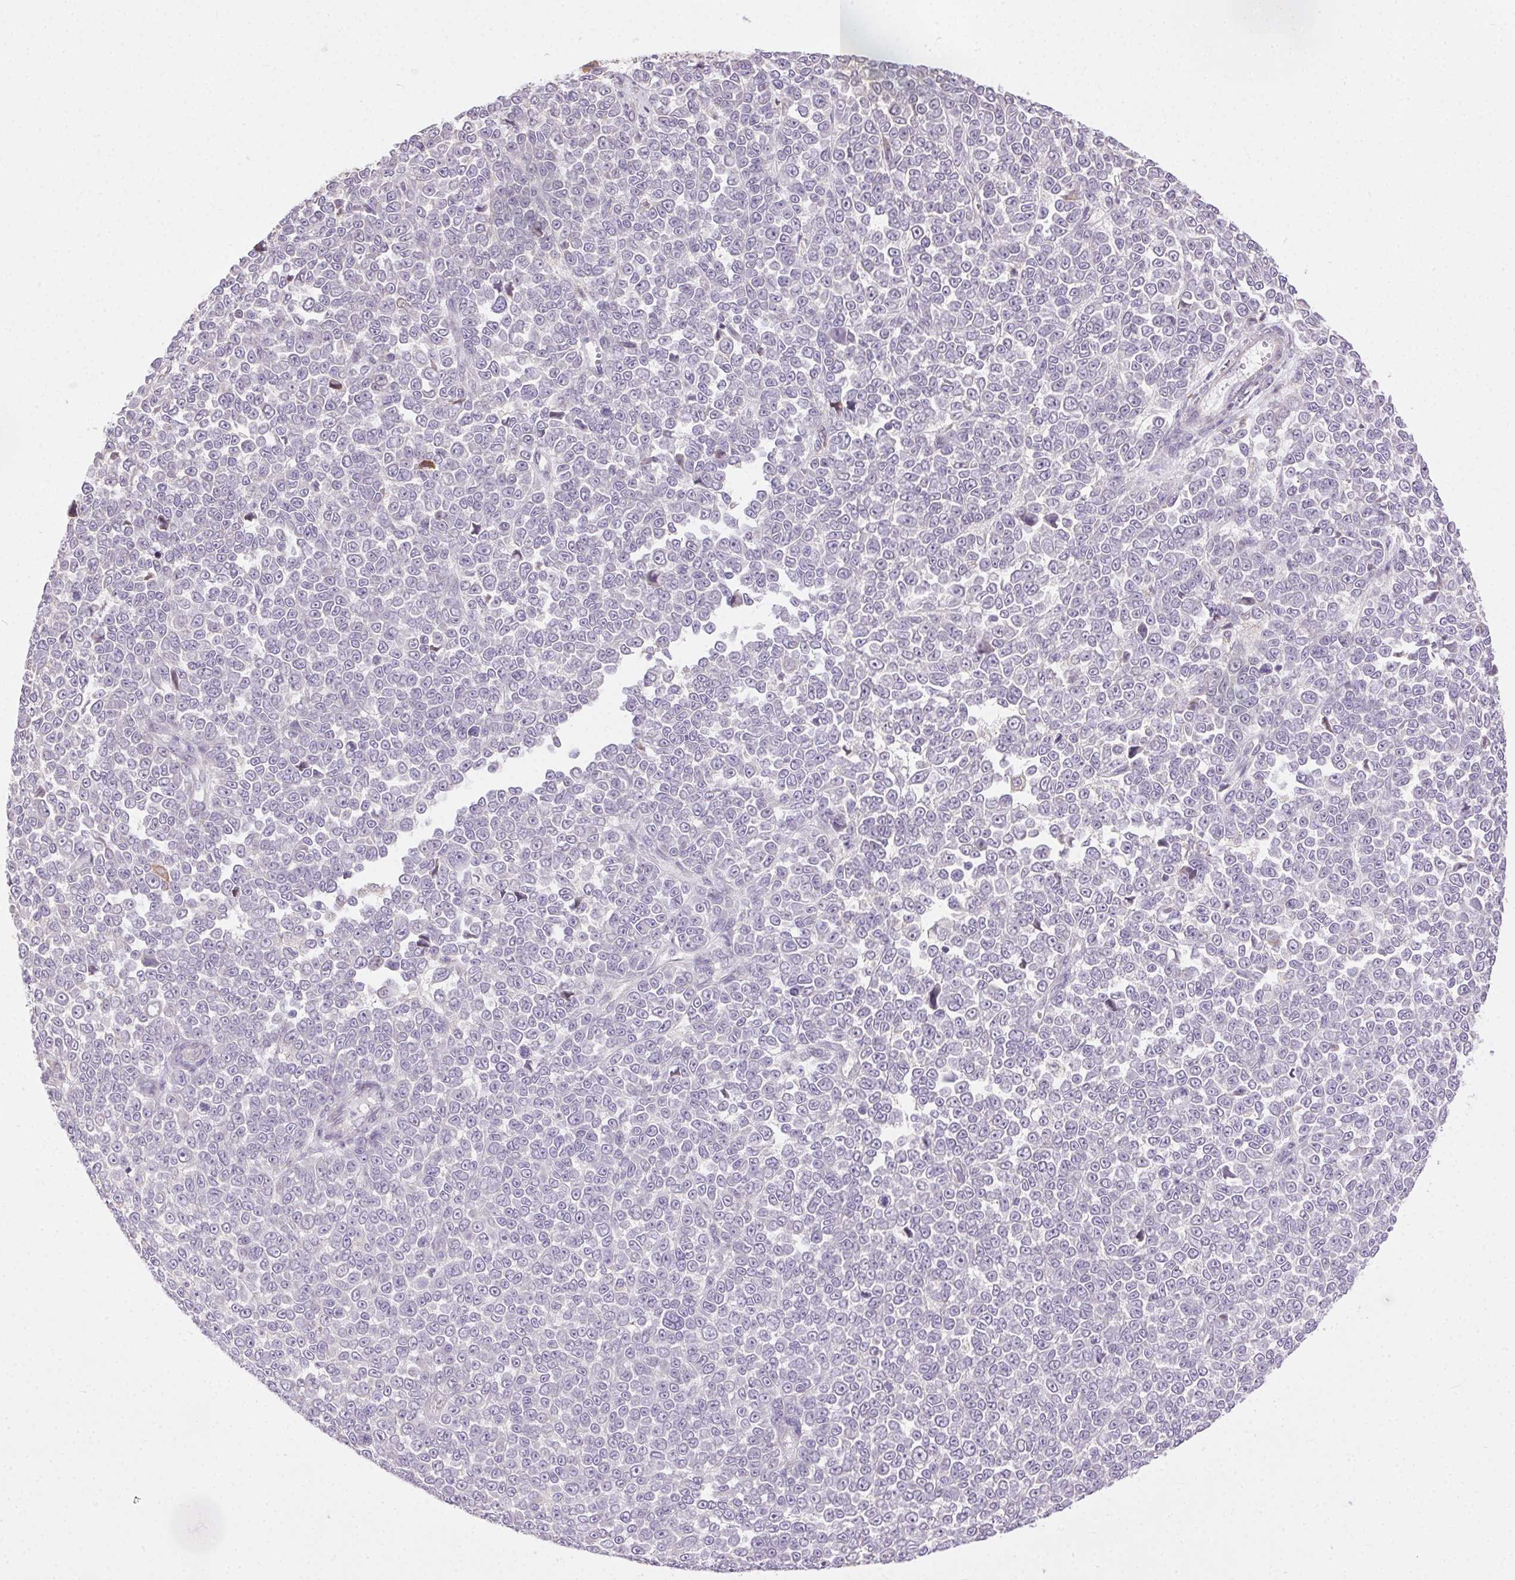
{"staining": {"intensity": "negative", "quantity": "none", "location": "none"}, "tissue": "melanoma", "cell_type": "Tumor cells", "image_type": "cancer", "snomed": [{"axis": "morphology", "description": "Malignant melanoma, NOS"}, {"axis": "topography", "description": "Skin"}], "caption": "A high-resolution histopathology image shows immunohistochemistry (IHC) staining of malignant melanoma, which displays no significant staining in tumor cells.", "gene": "SNX31", "patient": {"sex": "female", "age": 95}}